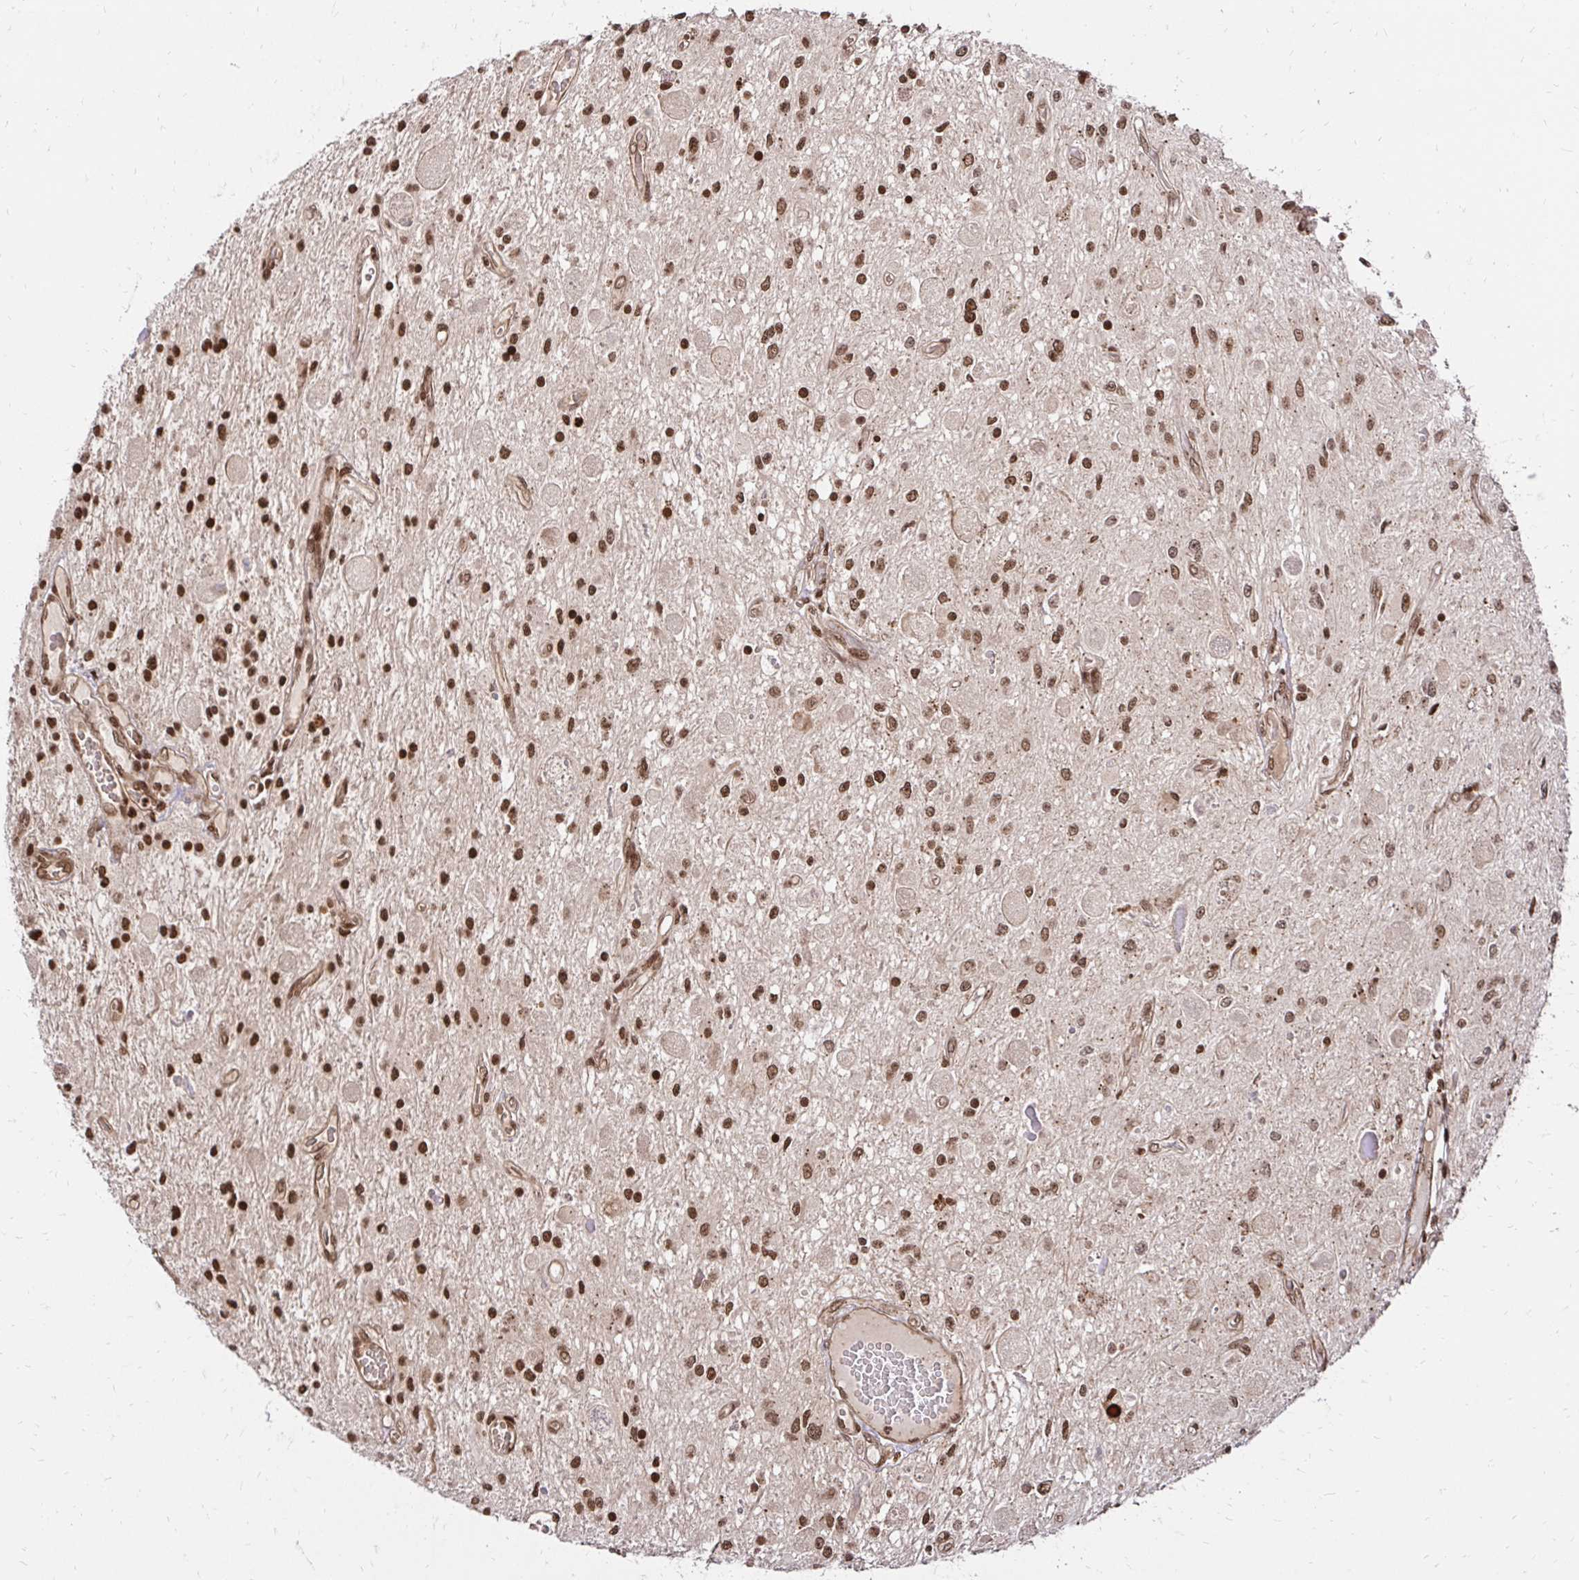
{"staining": {"intensity": "strong", "quantity": ">75%", "location": "nuclear"}, "tissue": "glioma", "cell_type": "Tumor cells", "image_type": "cancer", "snomed": [{"axis": "morphology", "description": "Glioma, malignant, Low grade"}, {"axis": "topography", "description": "Cerebellum"}], "caption": "Protein staining shows strong nuclear expression in about >75% of tumor cells in malignant low-grade glioma.", "gene": "GLYR1", "patient": {"sex": "female", "age": 14}}